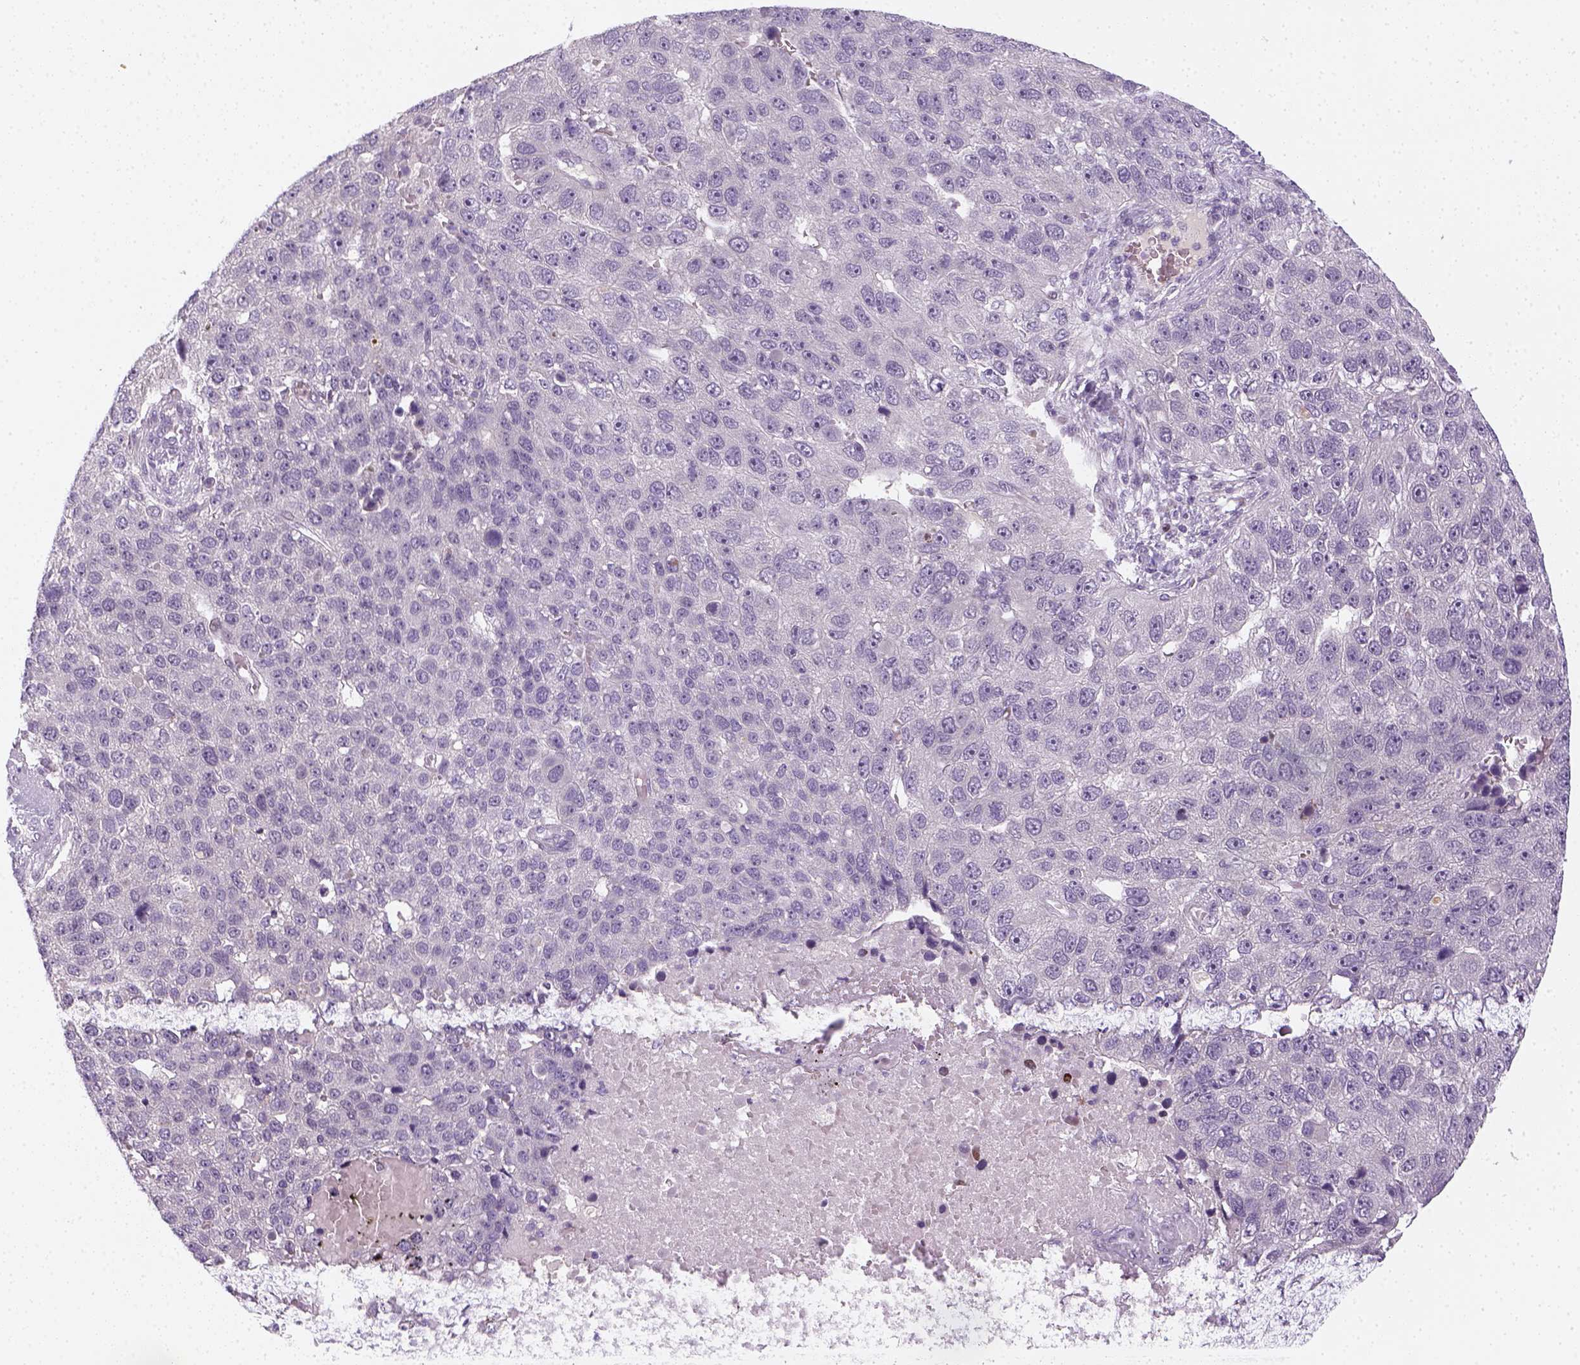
{"staining": {"intensity": "negative", "quantity": "none", "location": "none"}, "tissue": "pancreatic cancer", "cell_type": "Tumor cells", "image_type": "cancer", "snomed": [{"axis": "morphology", "description": "Adenocarcinoma, NOS"}, {"axis": "topography", "description": "Pancreas"}], "caption": "Pancreatic cancer (adenocarcinoma) was stained to show a protein in brown. There is no significant positivity in tumor cells.", "gene": "MAGEB3", "patient": {"sex": "female", "age": 61}}